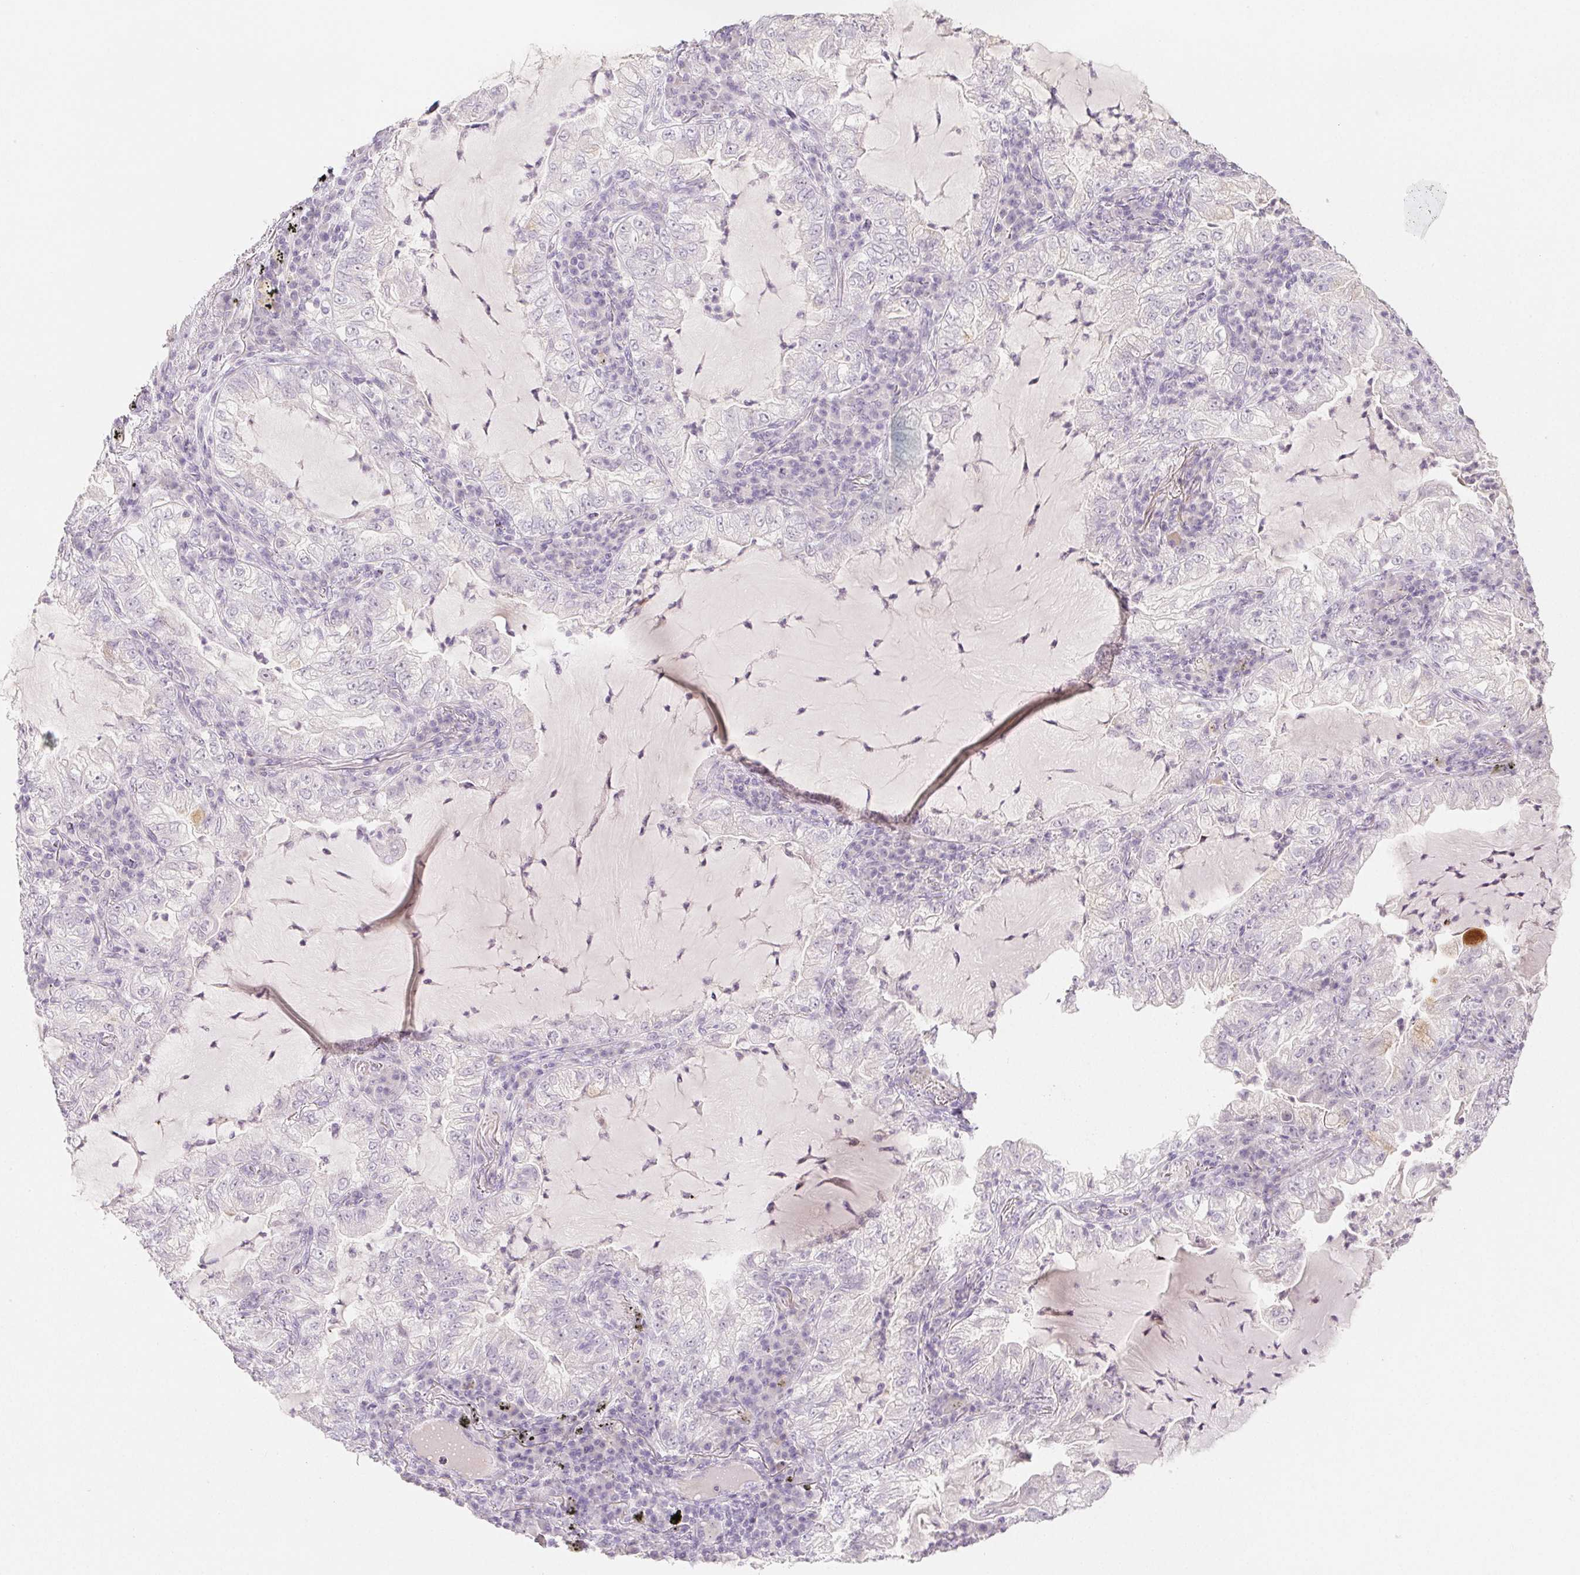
{"staining": {"intensity": "negative", "quantity": "none", "location": "none"}, "tissue": "lung cancer", "cell_type": "Tumor cells", "image_type": "cancer", "snomed": [{"axis": "morphology", "description": "Adenocarcinoma, NOS"}, {"axis": "topography", "description": "Lung"}], "caption": "Immunohistochemical staining of human lung adenocarcinoma displays no significant staining in tumor cells.", "gene": "PI3", "patient": {"sex": "female", "age": 73}}